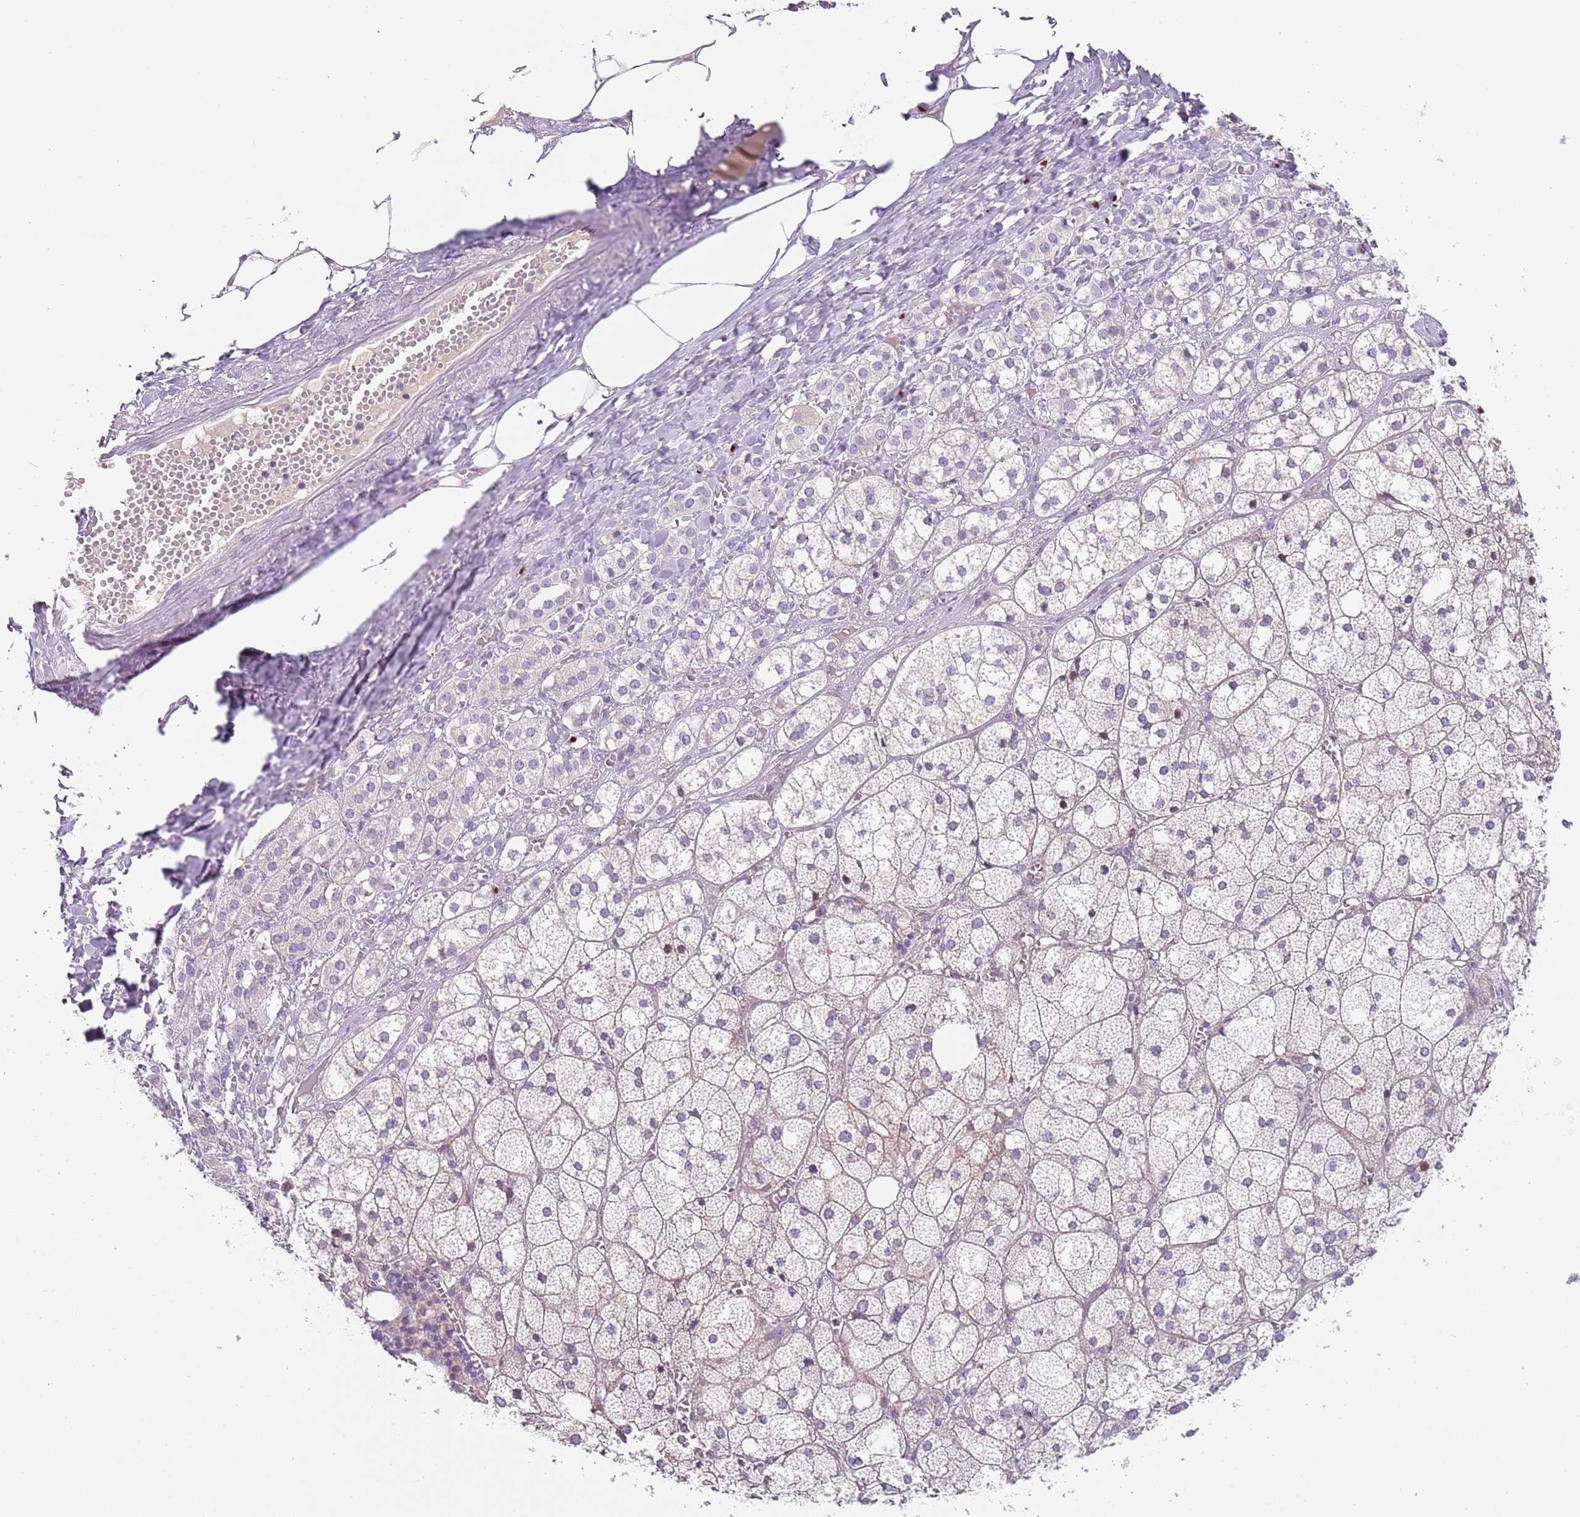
{"staining": {"intensity": "negative", "quantity": "none", "location": "none"}, "tissue": "adrenal gland", "cell_type": "Glandular cells", "image_type": "normal", "snomed": [{"axis": "morphology", "description": "Normal tissue, NOS"}, {"axis": "topography", "description": "Adrenal gland"}], "caption": "An immunohistochemistry (IHC) histopathology image of normal adrenal gland is shown. There is no staining in glandular cells of adrenal gland. (Stains: DAB (3,3'-diaminobenzidine) immunohistochemistry with hematoxylin counter stain, Microscopy: brightfield microscopy at high magnification).", "gene": "C2CD3", "patient": {"sex": "female", "age": 61}}